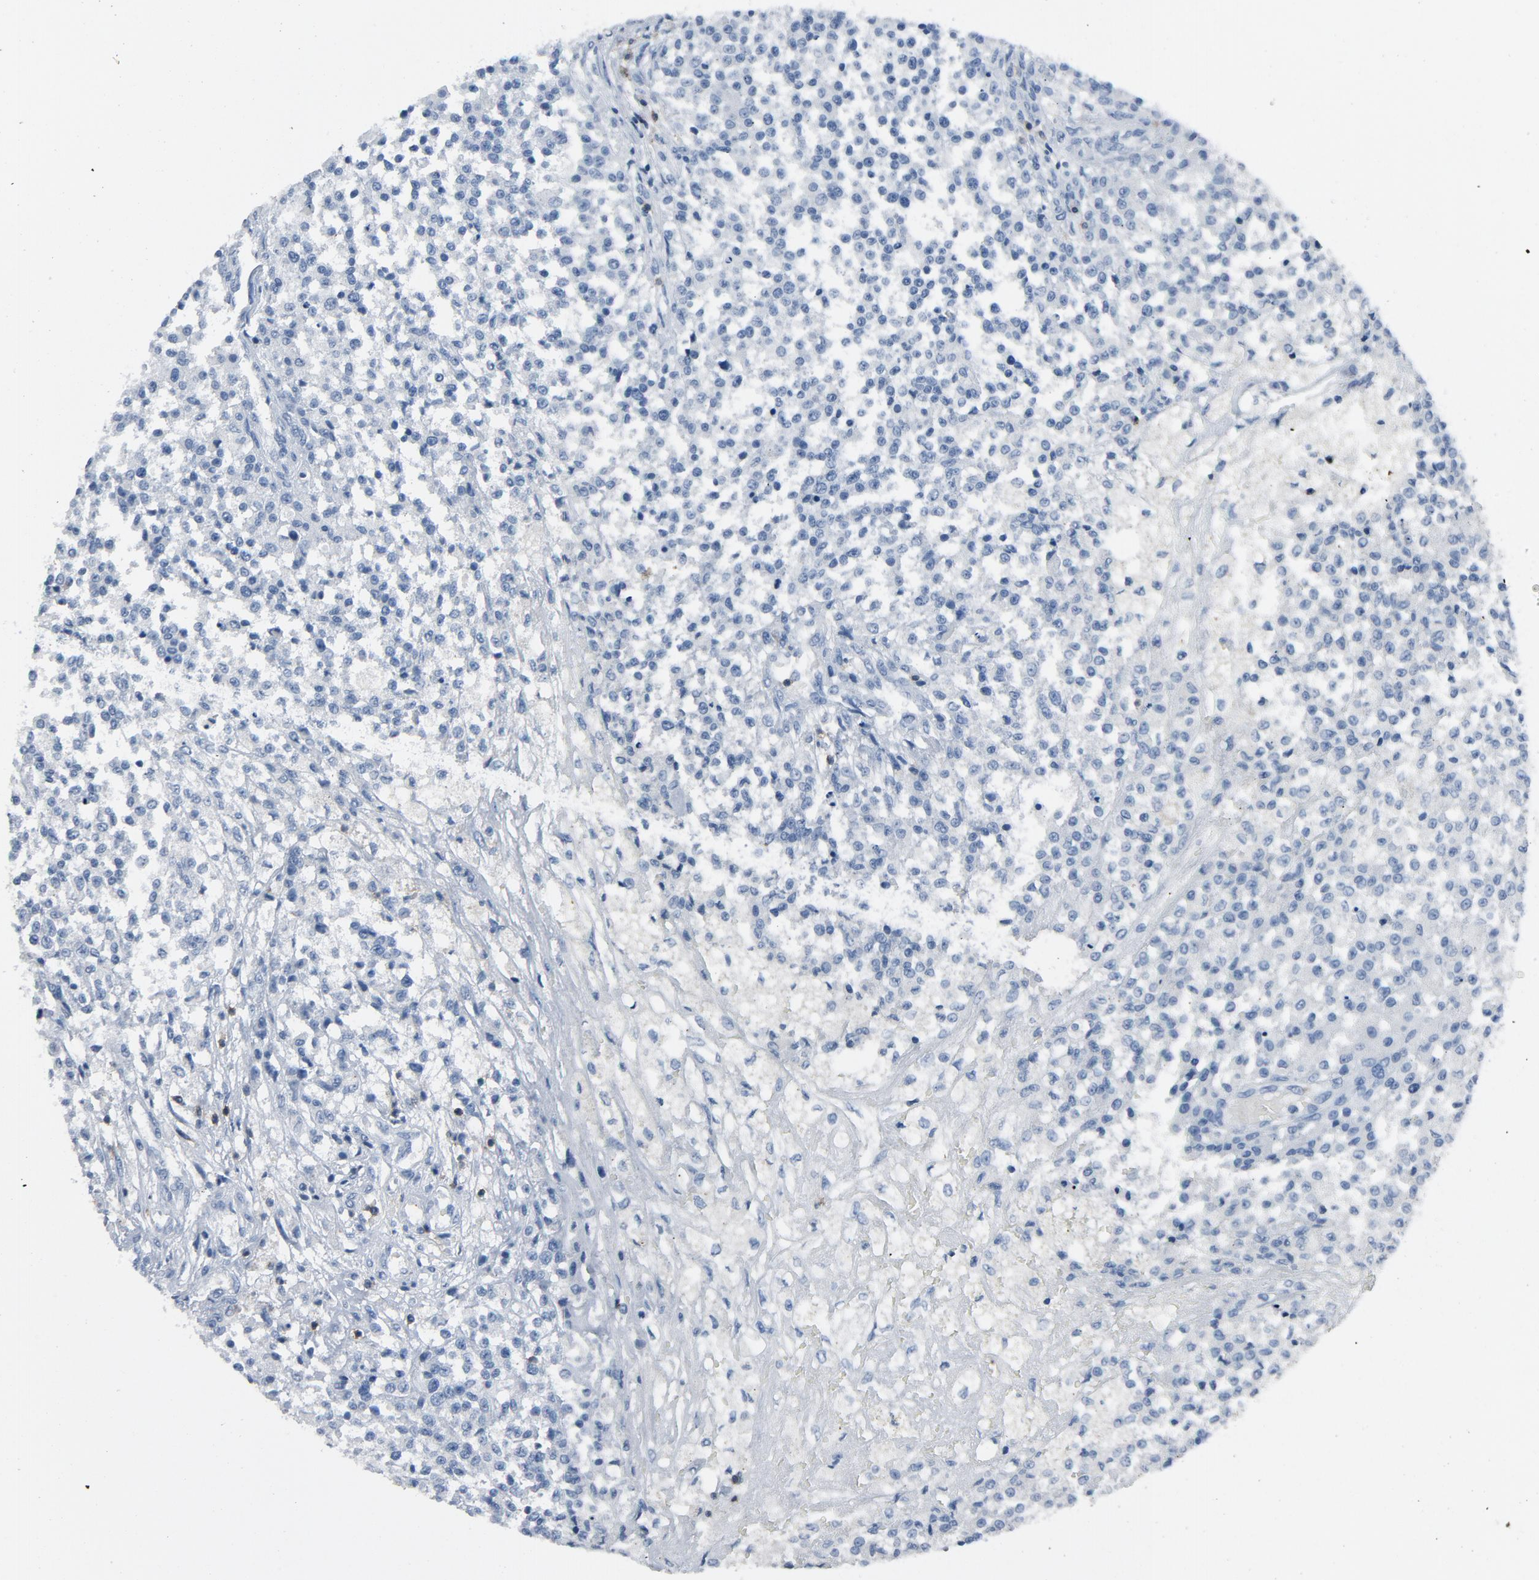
{"staining": {"intensity": "negative", "quantity": "none", "location": "none"}, "tissue": "testis cancer", "cell_type": "Tumor cells", "image_type": "cancer", "snomed": [{"axis": "morphology", "description": "Seminoma, NOS"}, {"axis": "topography", "description": "Testis"}], "caption": "Immunohistochemistry of testis seminoma shows no staining in tumor cells.", "gene": "LCK", "patient": {"sex": "male", "age": 59}}